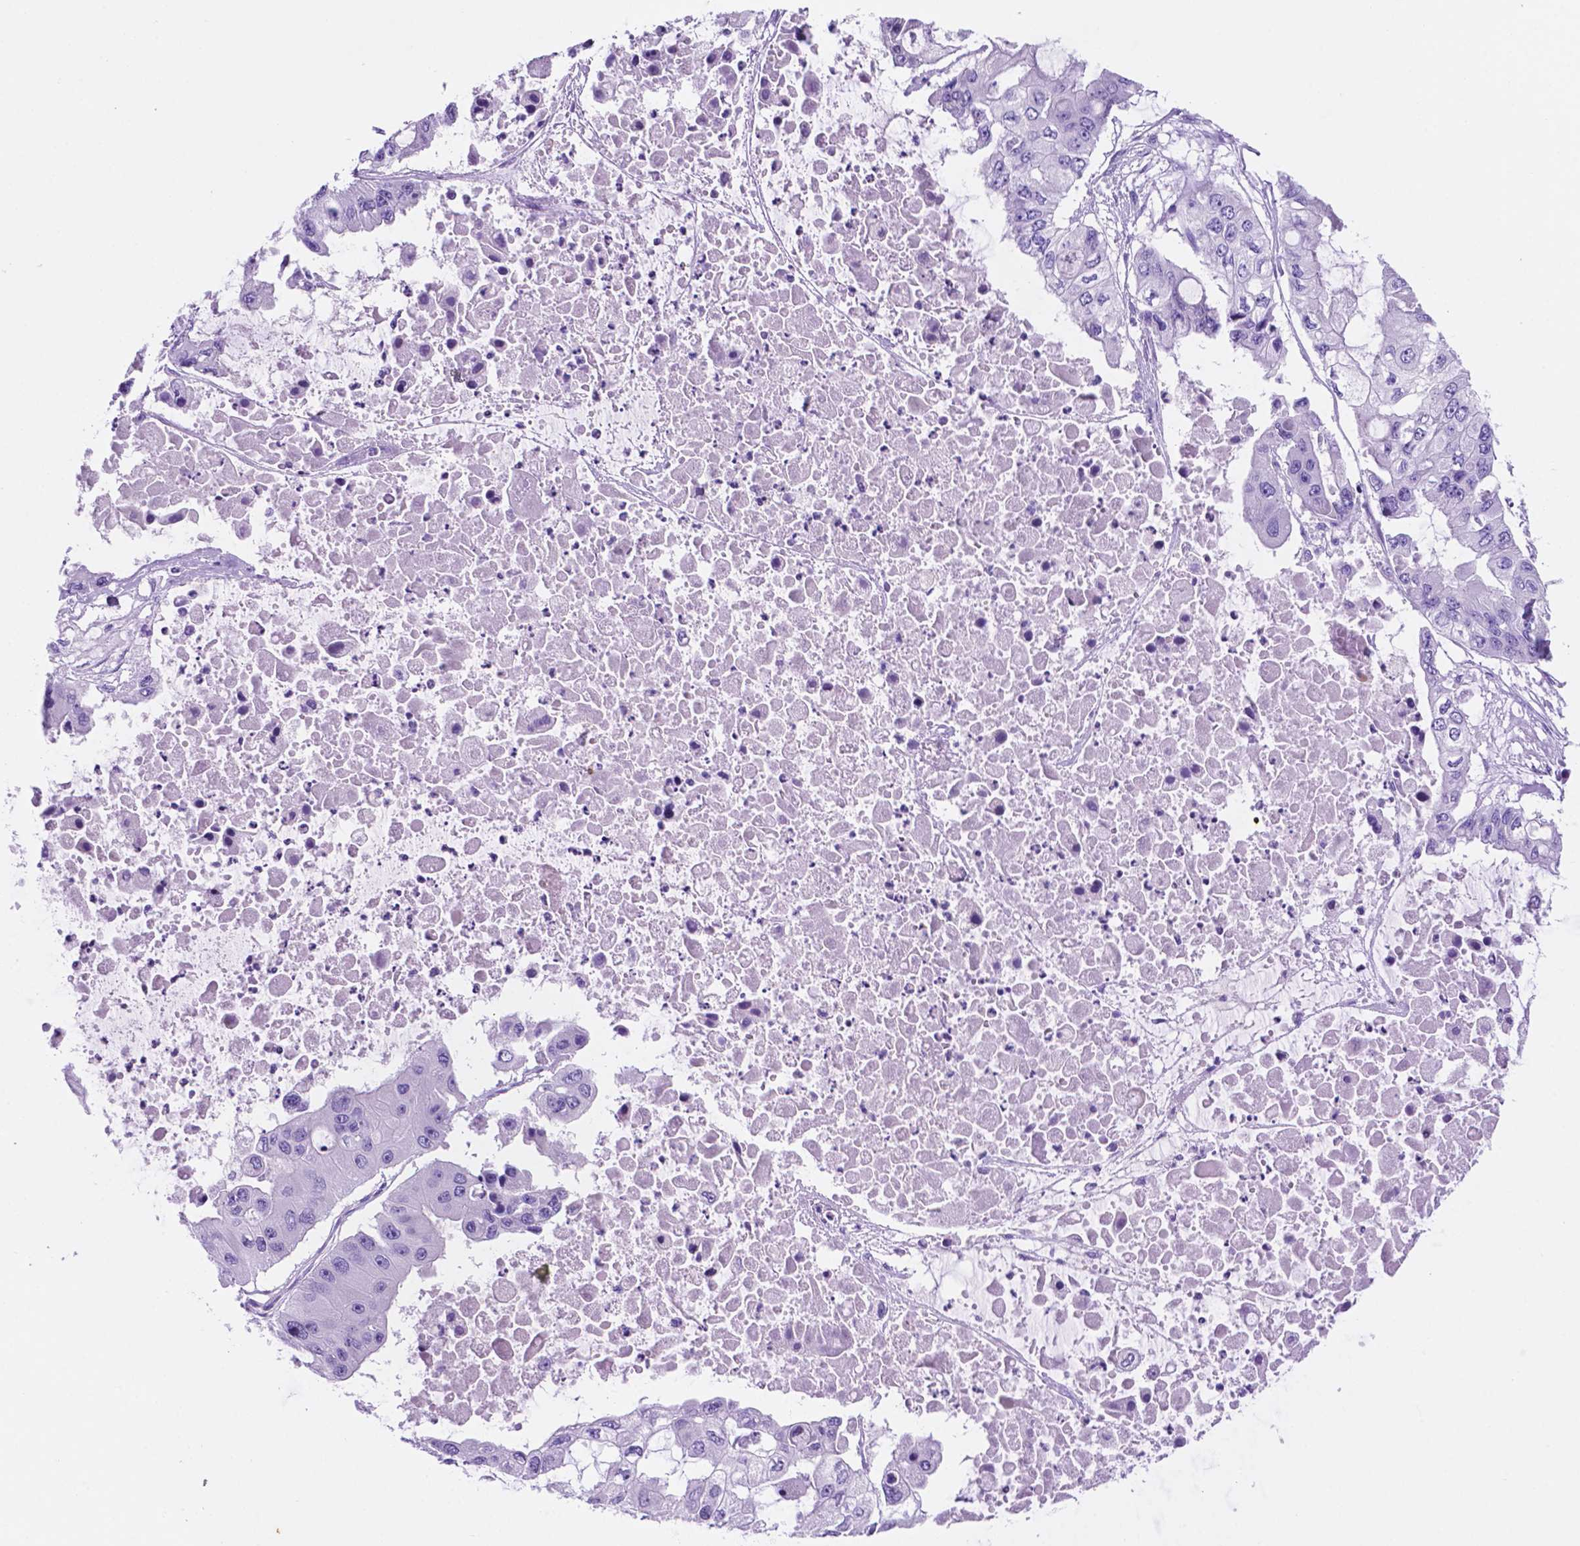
{"staining": {"intensity": "negative", "quantity": "none", "location": "none"}, "tissue": "ovarian cancer", "cell_type": "Tumor cells", "image_type": "cancer", "snomed": [{"axis": "morphology", "description": "Cystadenocarcinoma, serous, NOS"}, {"axis": "topography", "description": "Ovary"}], "caption": "This is an immunohistochemistry (IHC) histopathology image of human ovarian cancer (serous cystadenocarcinoma). There is no staining in tumor cells.", "gene": "FOXB2", "patient": {"sex": "female", "age": 56}}